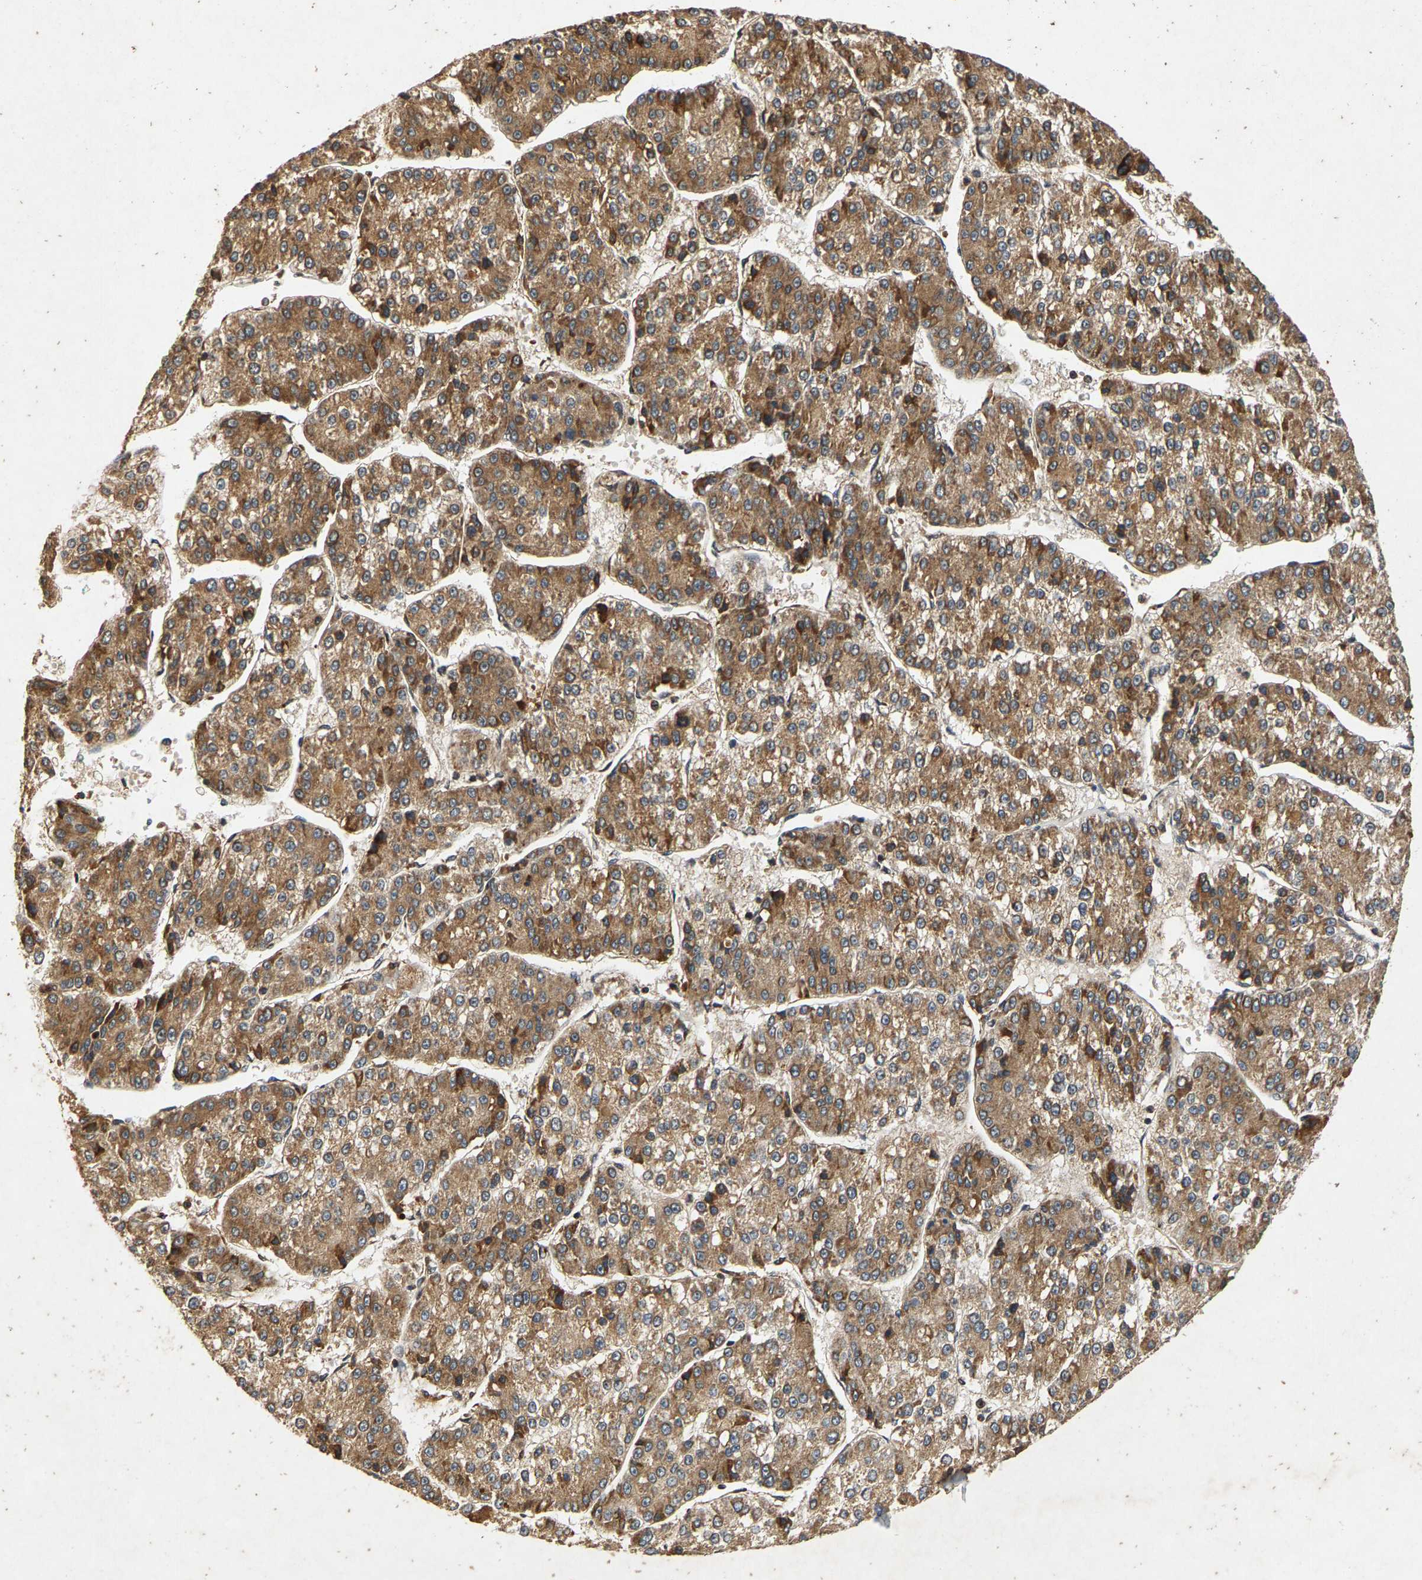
{"staining": {"intensity": "moderate", "quantity": ">75%", "location": "cytoplasmic/membranous"}, "tissue": "liver cancer", "cell_type": "Tumor cells", "image_type": "cancer", "snomed": [{"axis": "morphology", "description": "Carcinoma, Hepatocellular, NOS"}, {"axis": "topography", "description": "Liver"}], "caption": "A micrograph of human liver hepatocellular carcinoma stained for a protein displays moderate cytoplasmic/membranous brown staining in tumor cells.", "gene": "CIDEC", "patient": {"sex": "female", "age": 73}}